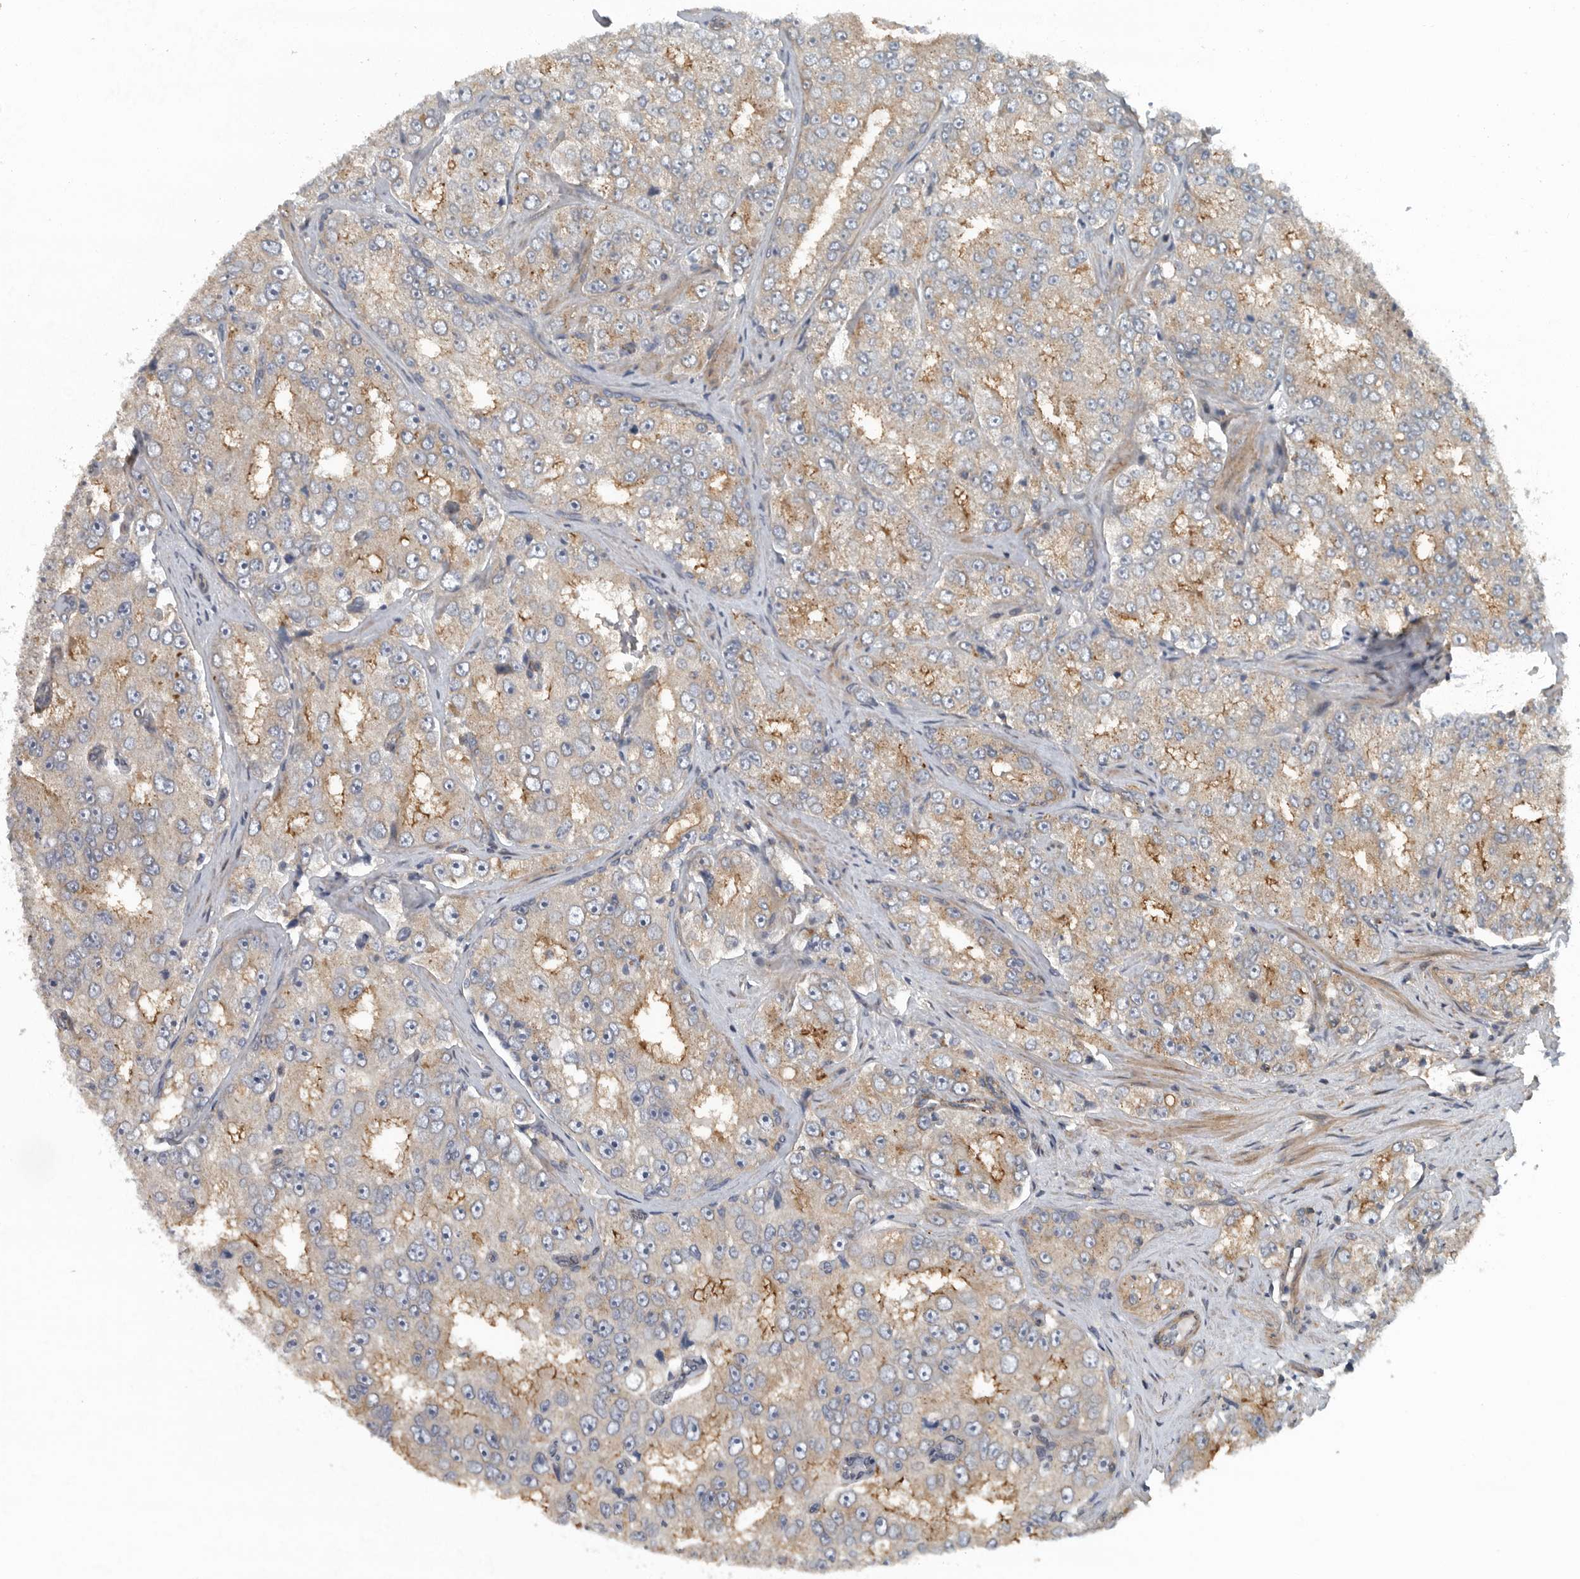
{"staining": {"intensity": "moderate", "quantity": "<25%", "location": "cytoplasmic/membranous"}, "tissue": "prostate cancer", "cell_type": "Tumor cells", "image_type": "cancer", "snomed": [{"axis": "morphology", "description": "Adenocarcinoma, High grade"}, {"axis": "topography", "description": "Prostate"}], "caption": "Protein staining by immunohistochemistry shows moderate cytoplasmic/membranous staining in about <25% of tumor cells in prostate high-grade adenocarcinoma. (DAB IHC with brightfield microscopy, high magnification).", "gene": "AMFR", "patient": {"sex": "male", "age": 58}}